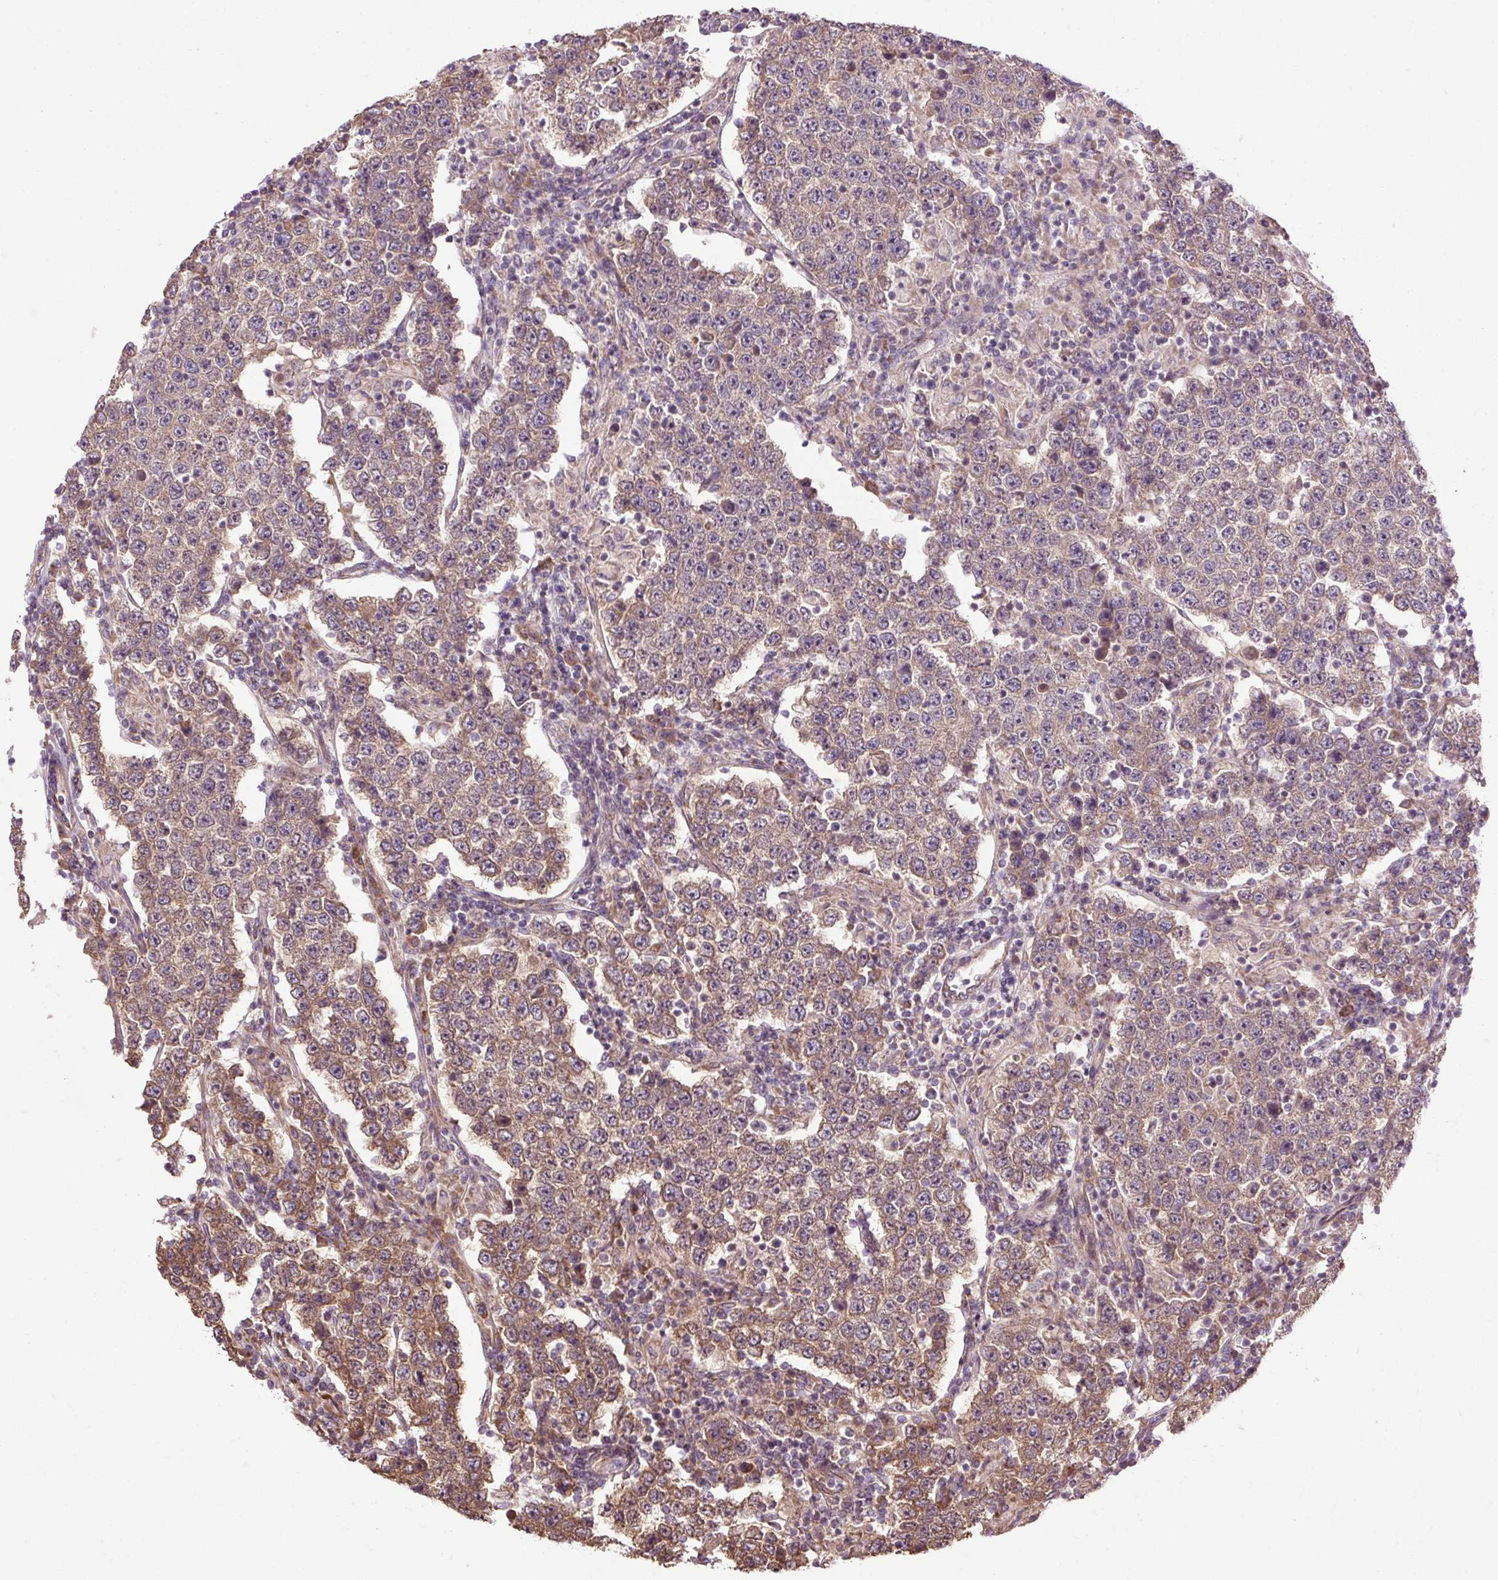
{"staining": {"intensity": "moderate", "quantity": ">75%", "location": "cytoplasmic/membranous"}, "tissue": "testis cancer", "cell_type": "Tumor cells", "image_type": "cancer", "snomed": [{"axis": "morphology", "description": "Normal tissue, NOS"}, {"axis": "morphology", "description": "Urothelial carcinoma, High grade"}, {"axis": "morphology", "description": "Seminoma, NOS"}, {"axis": "morphology", "description": "Carcinoma, Embryonal, NOS"}, {"axis": "topography", "description": "Urinary bladder"}, {"axis": "topography", "description": "Testis"}], "caption": "A micrograph of seminoma (testis) stained for a protein demonstrates moderate cytoplasmic/membranous brown staining in tumor cells. The staining is performed using DAB (3,3'-diaminobenzidine) brown chromogen to label protein expression. The nuclei are counter-stained blue using hematoxylin.", "gene": "FLRT1", "patient": {"sex": "male", "age": 41}}